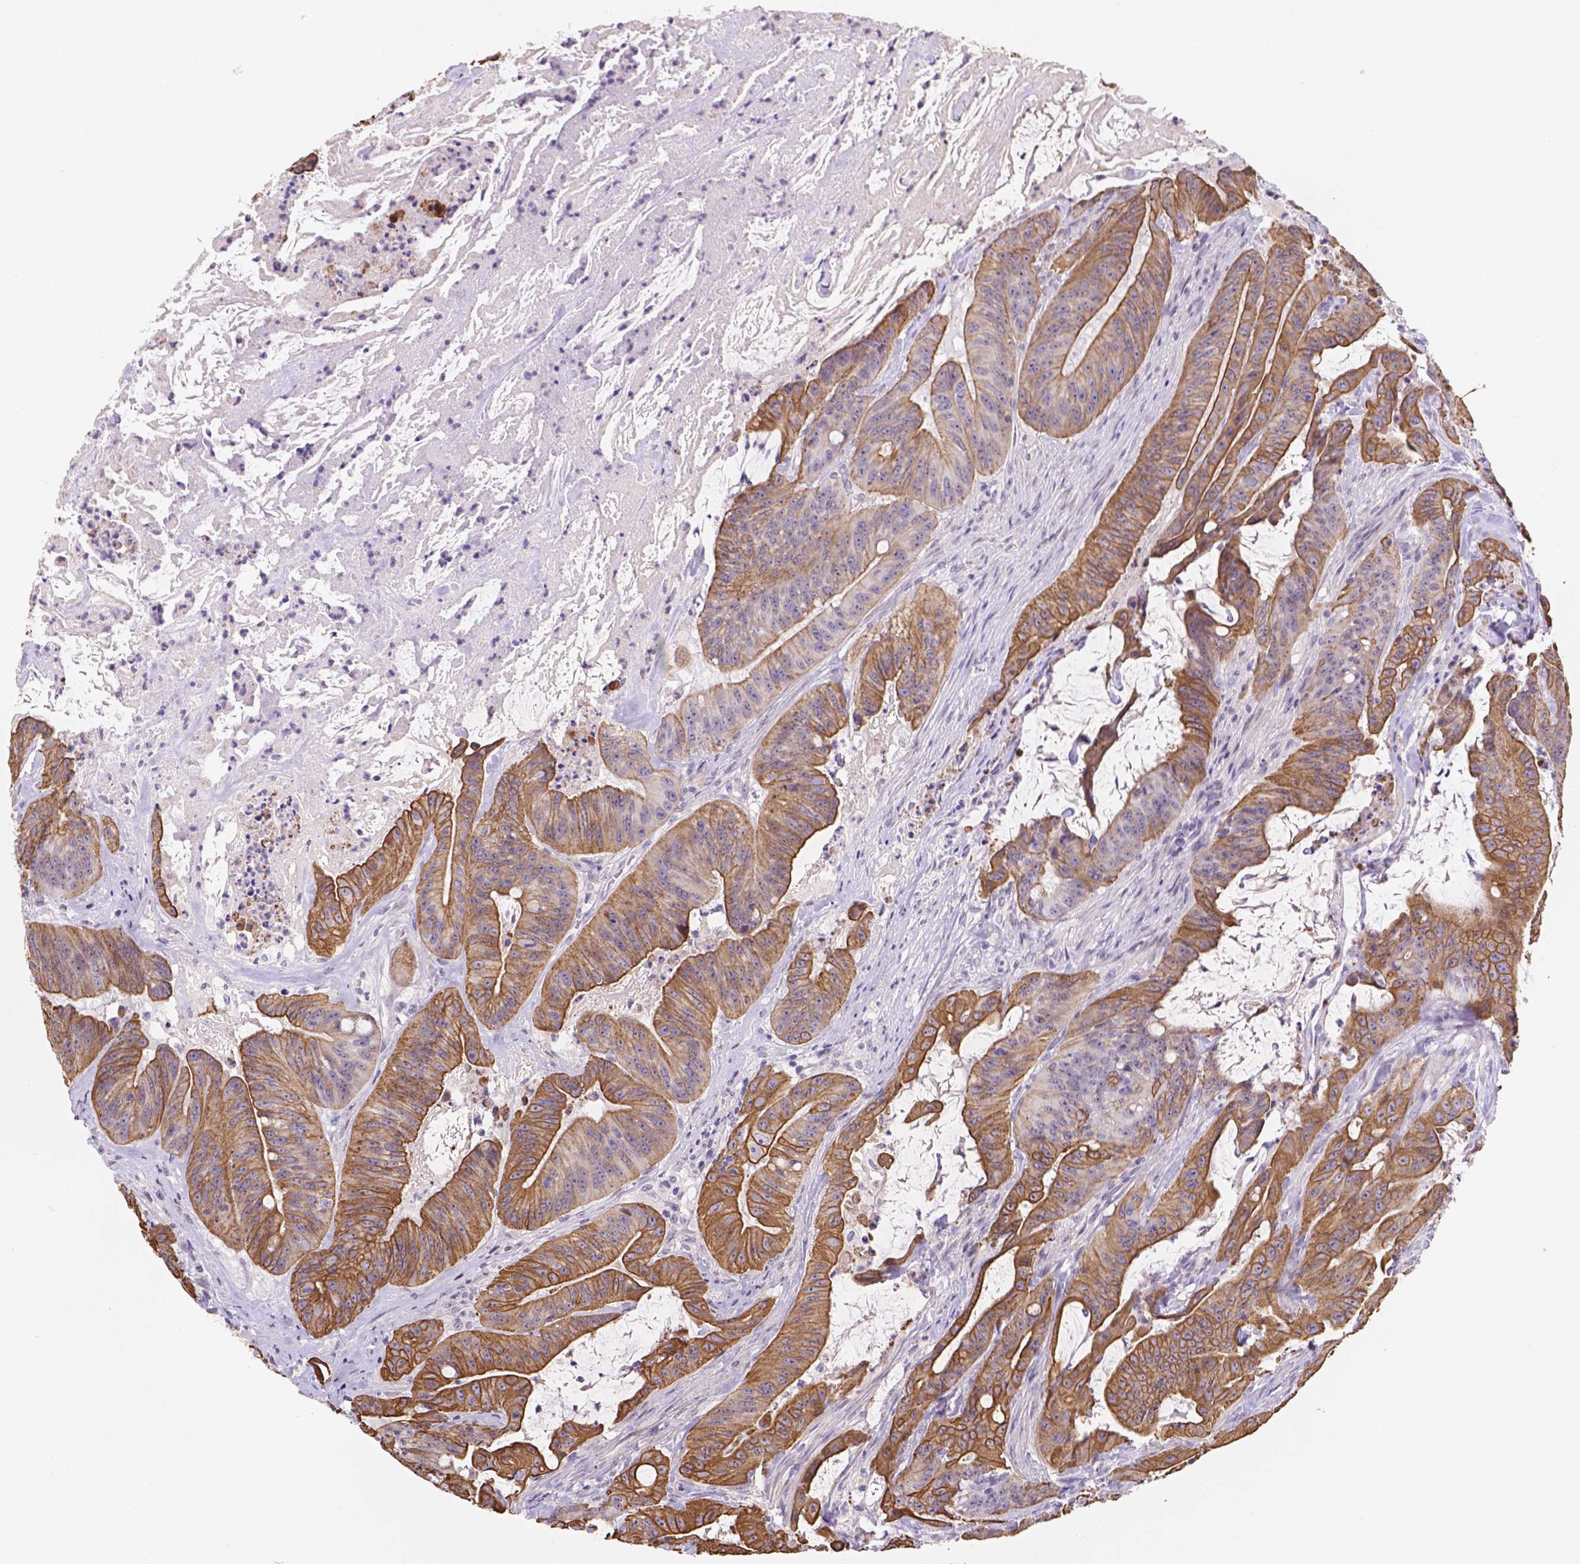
{"staining": {"intensity": "moderate", "quantity": ">75%", "location": "cytoplasmic/membranous"}, "tissue": "colorectal cancer", "cell_type": "Tumor cells", "image_type": "cancer", "snomed": [{"axis": "morphology", "description": "Adenocarcinoma, NOS"}, {"axis": "topography", "description": "Colon"}], "caption": "Immunohistochemical staining of human adenocarcinoma (colorectal) displays medium levels of moderate cytoplasmic/membranous protein positivity in about >75% of tumor cells. The staining is performed using DAB brown chromogen to label protein expression. The nuclei are counter-stained blue using hematoxylin.", "gene": "DMWD", "patient": {"sex": "male", "age": 33}}